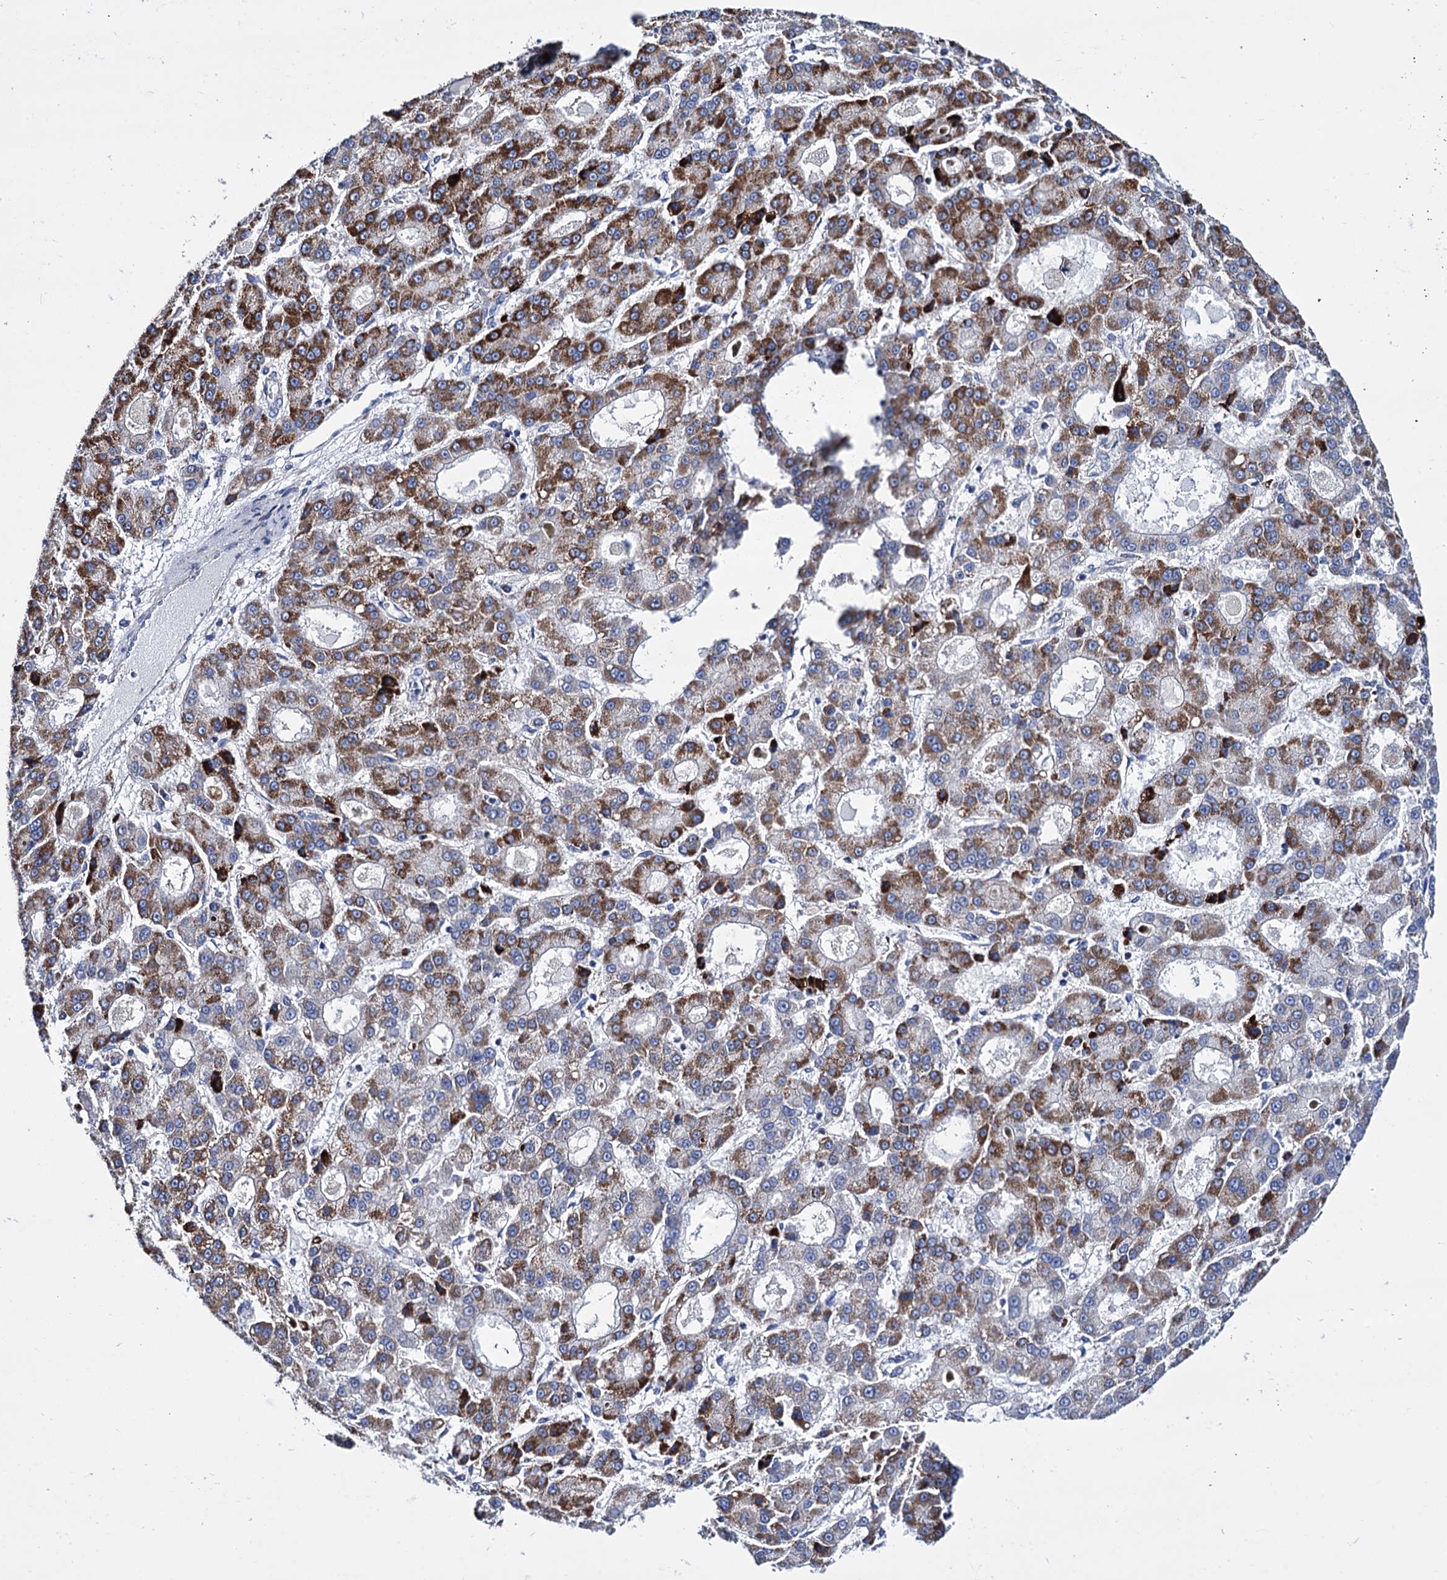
{"staining": {"intensity": "strong", "quantity": ">75%", "location": "cytoplasmic/membranous"}, "tissue": "liver cancer", "cell_type": "Tumor cells", "image_type": "cancer", "snomed": [{"axis": "morphology", "description": "Carcinoma, Hepatocellular, NOS"}, {"axis": "topography", "description": "Liver"}], "caption": "Strong cytoplasmic/membranous expression for a protein is identified in approximately >75% of tumor cells of liver cancer (hepatocellular carcinoma) using immunohistochemistry.", "gene": "UBASH3B", "patient": {"sex": "male", "age": 70}}